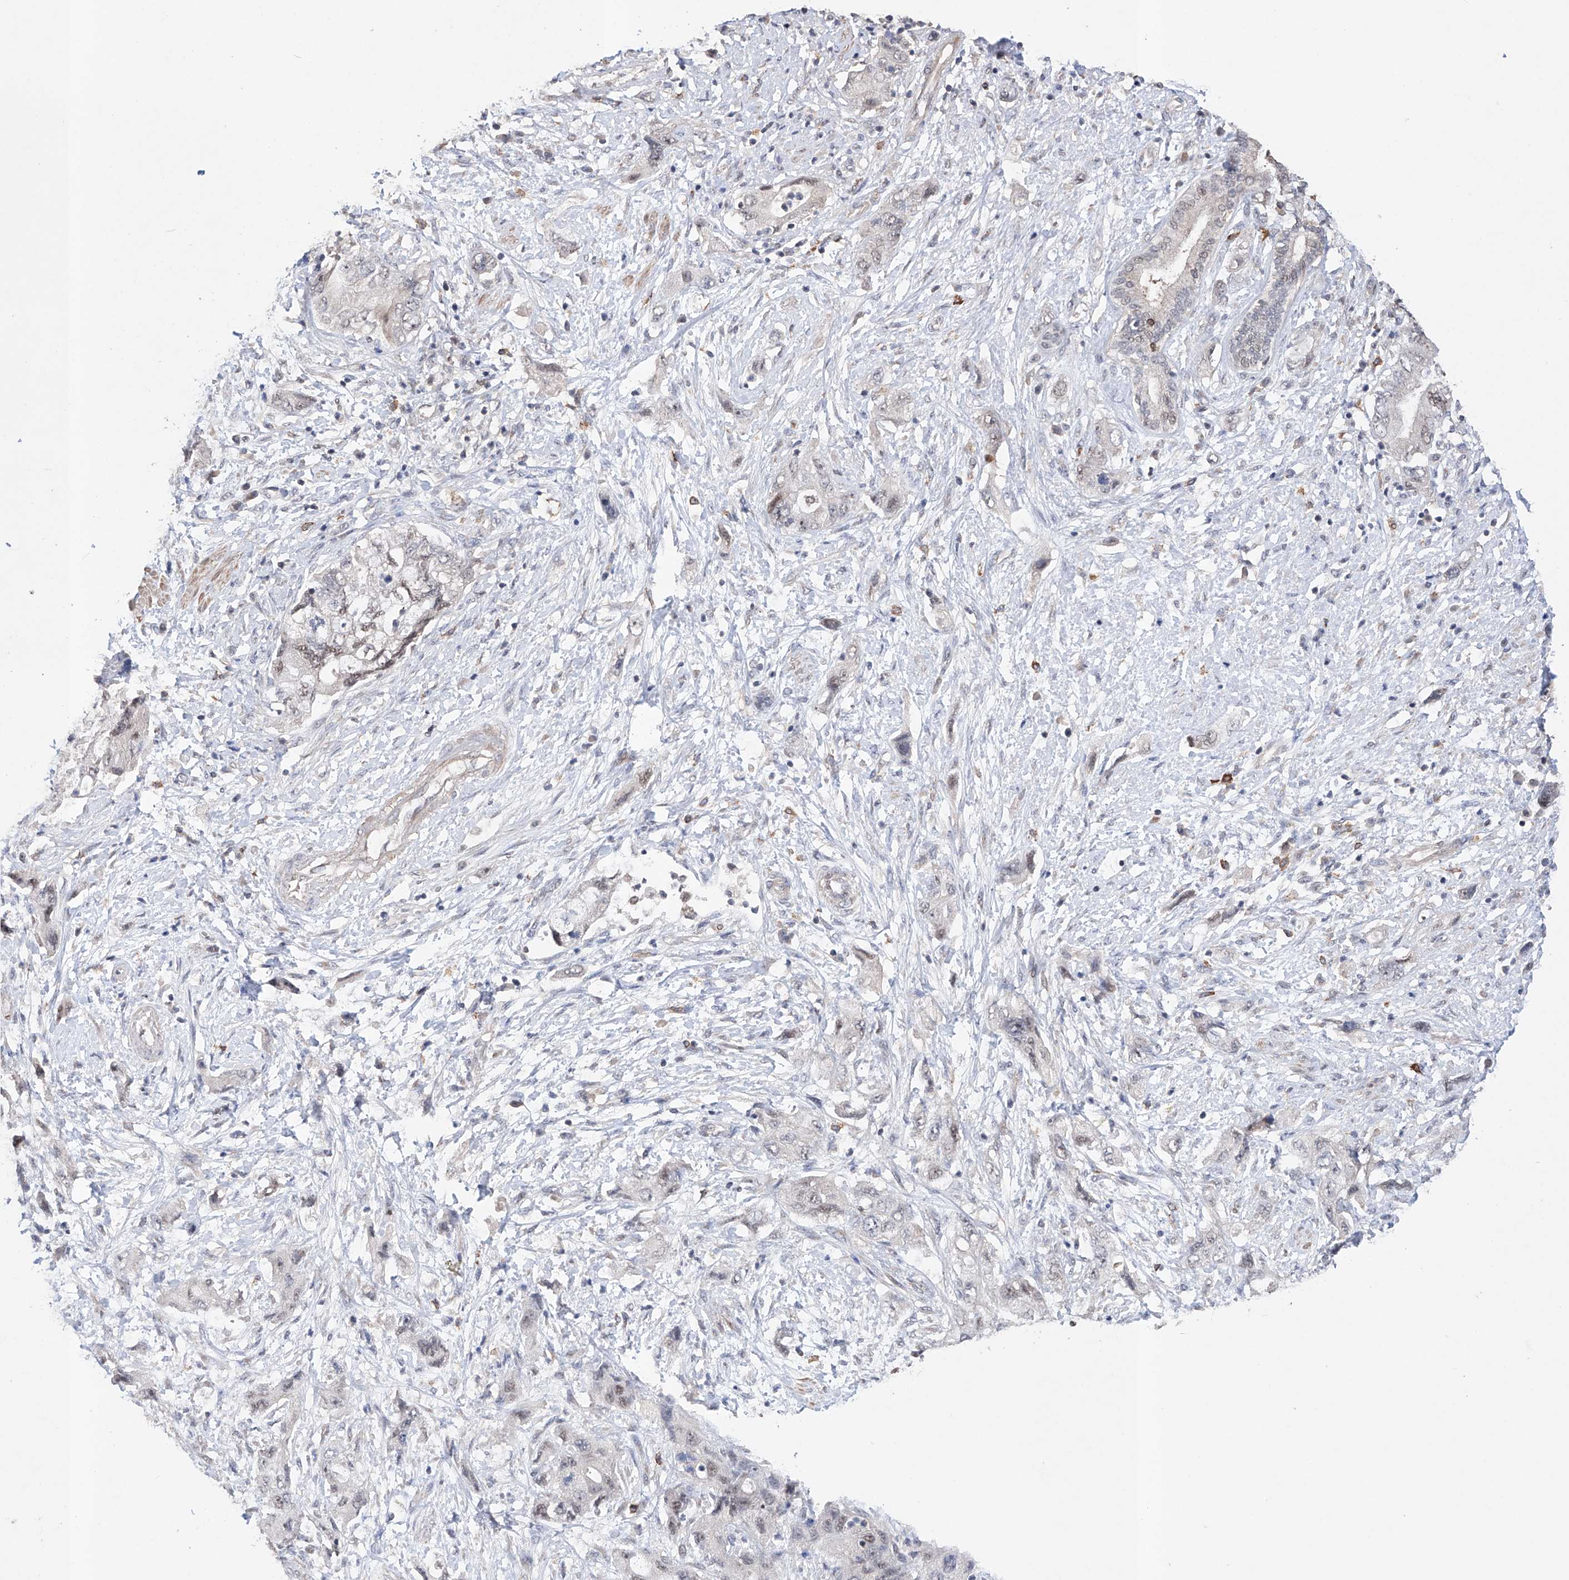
{"staining": {"intensity": "weak", "quantity": "25%-75%", "location": "nuclear"}, "tissue": "pancreatic cancer", "cell_type": "Tumor cells", "image_type": "cancer", "snomed": [{"axis": "morphology", "description": "Adenocarcinoma, NOS"}, {"axis": "topography", "description": "Pancreas"}], "caption": "Protein expression analysis of human pancreatic cancer reveals weak nuclear expression in approximately 25%-75% of tumor cells. (DAB (3,3'-diaminobenzidine) = brown stain, brightfield microscopy at high magnification).", "gene": "AFG1L", "patient": {"sex": "female", "age": 73}}